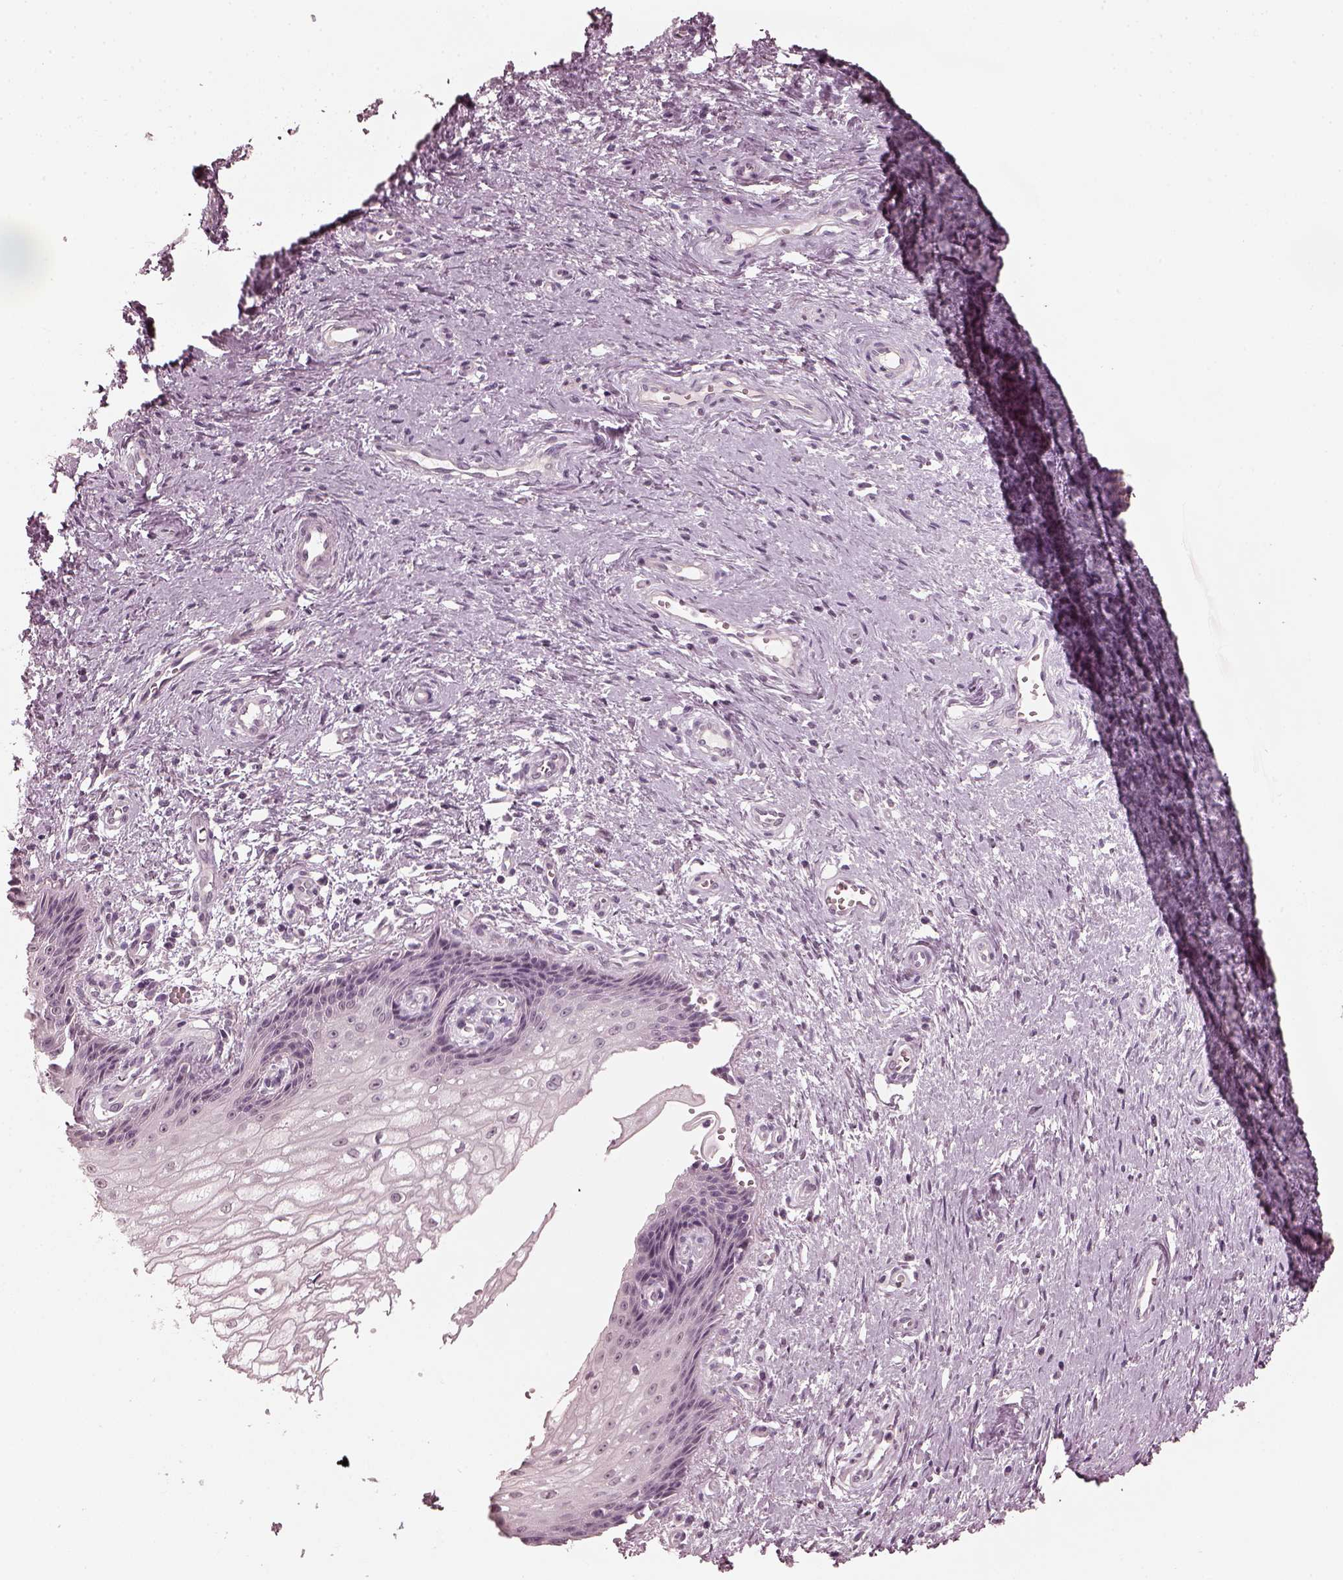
{"staining": {"intensity": "negative", "quantity": "none", "location": "none"}, "tissue": "cervical cancer", "cell_type": "Tumor cells", "image_type": "cancer", "snomed": [{"axis": "morphology", "description": "Squamous cell carcinoma, NOS"}, {"axis": "topography", "description": "Cervix"}], "caption": "Immunohistochemical staining of cervical cancer reveals no significant expression in tumor cells.", "gene": "OPTC", "patient": {"sex": "female", "age": 30}}